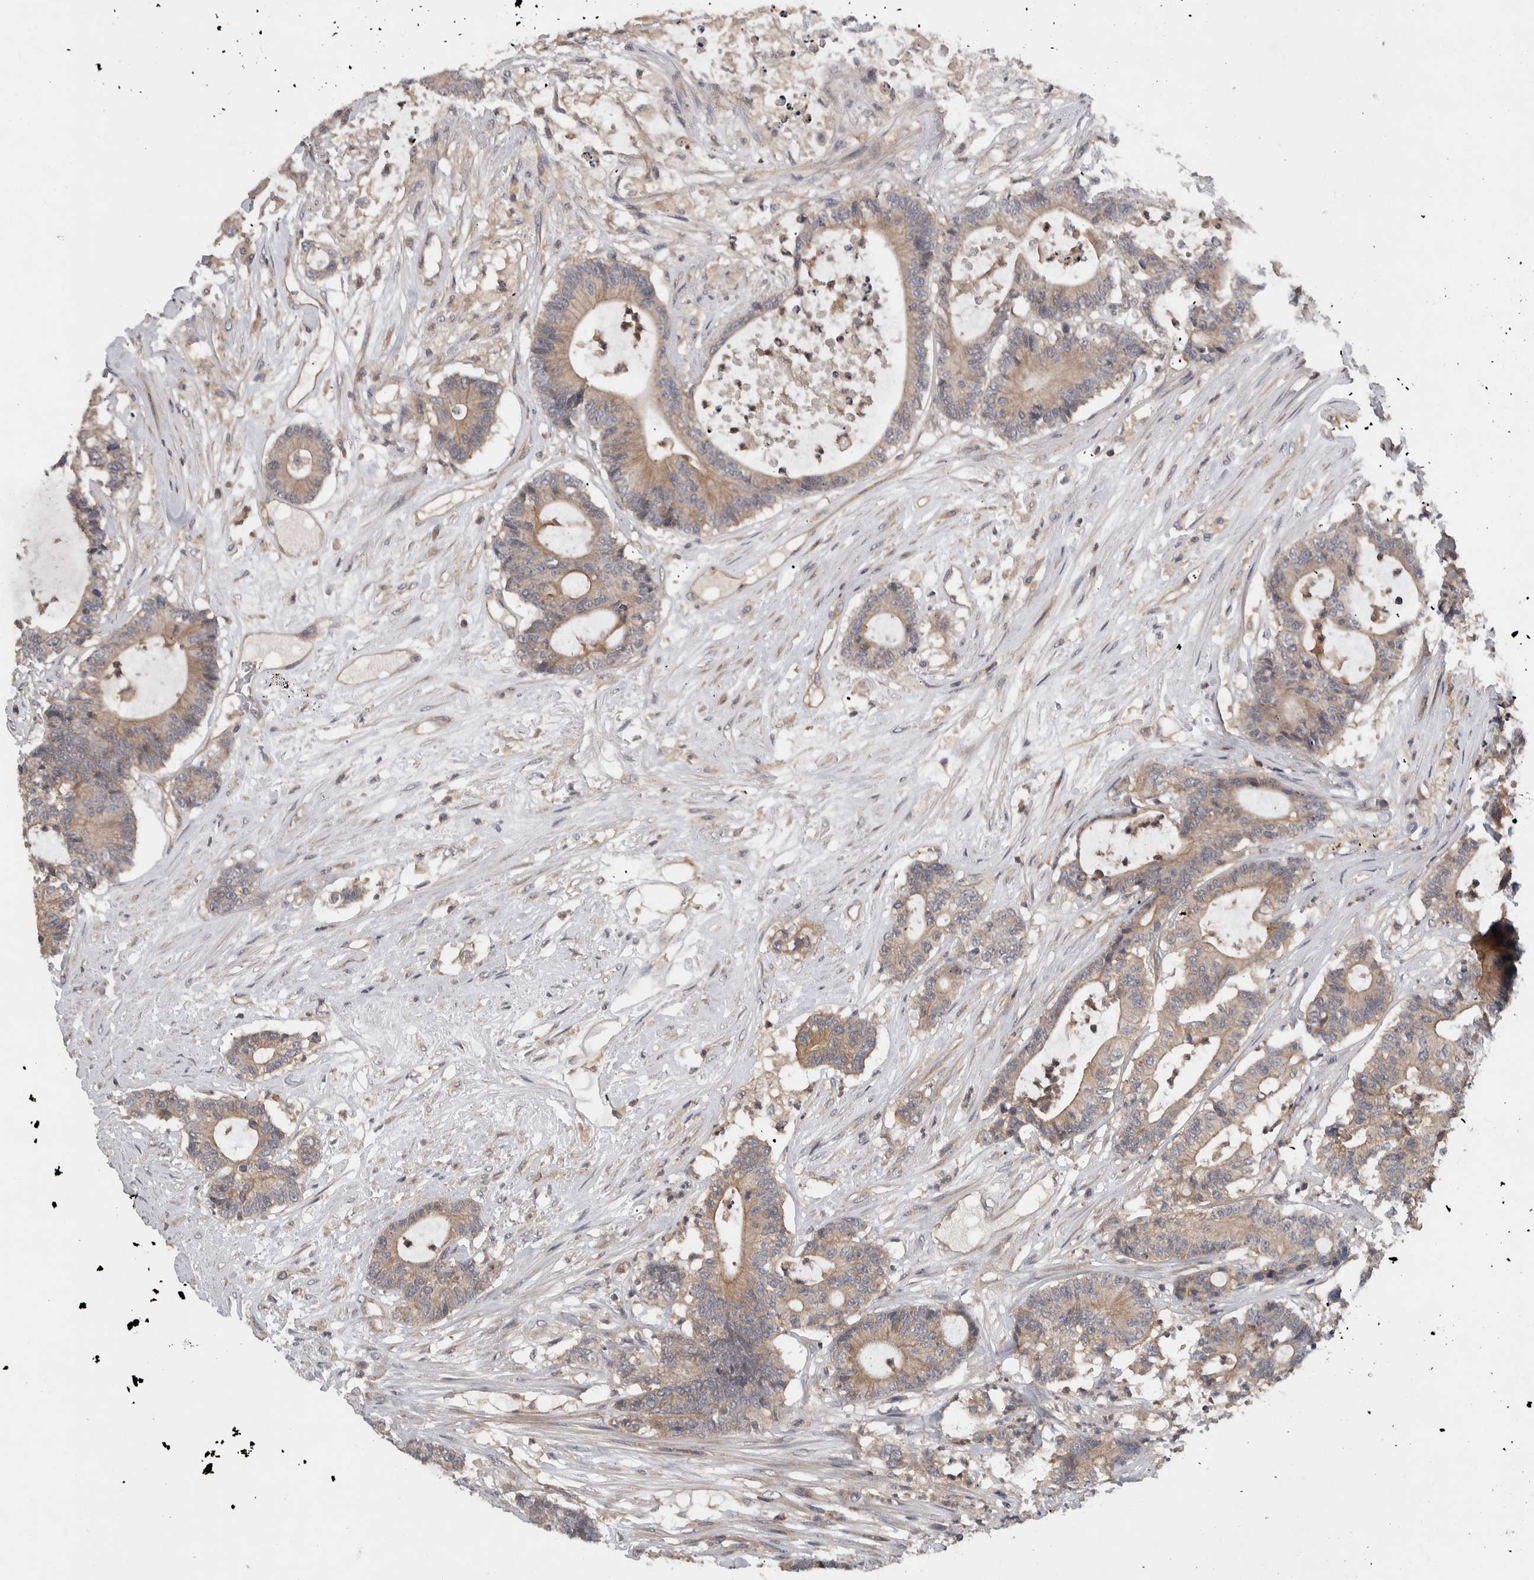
{"staining": {"intensity": "weak", "quantity": ">75%", "location": "cytoplasmic/membranous"}, "tissue": "colorectal cancer", "cell_type": "Tumor cells", "image_type": "cancer", "snomed": [{"axis": "morphology", "description": "Adenocarcinoma, NOS"}, {"axis": "topography", "description": "Colon"}], "caption": "Immunohistochemistry of colorectal cancer (adenocarcinoma) demonstrates low levels of weak cytoplasmic/membranous expression in approximately >75% of tumor cells.", "gene": "SCARA5", "patient": {"sex": "female", "age": 84}}